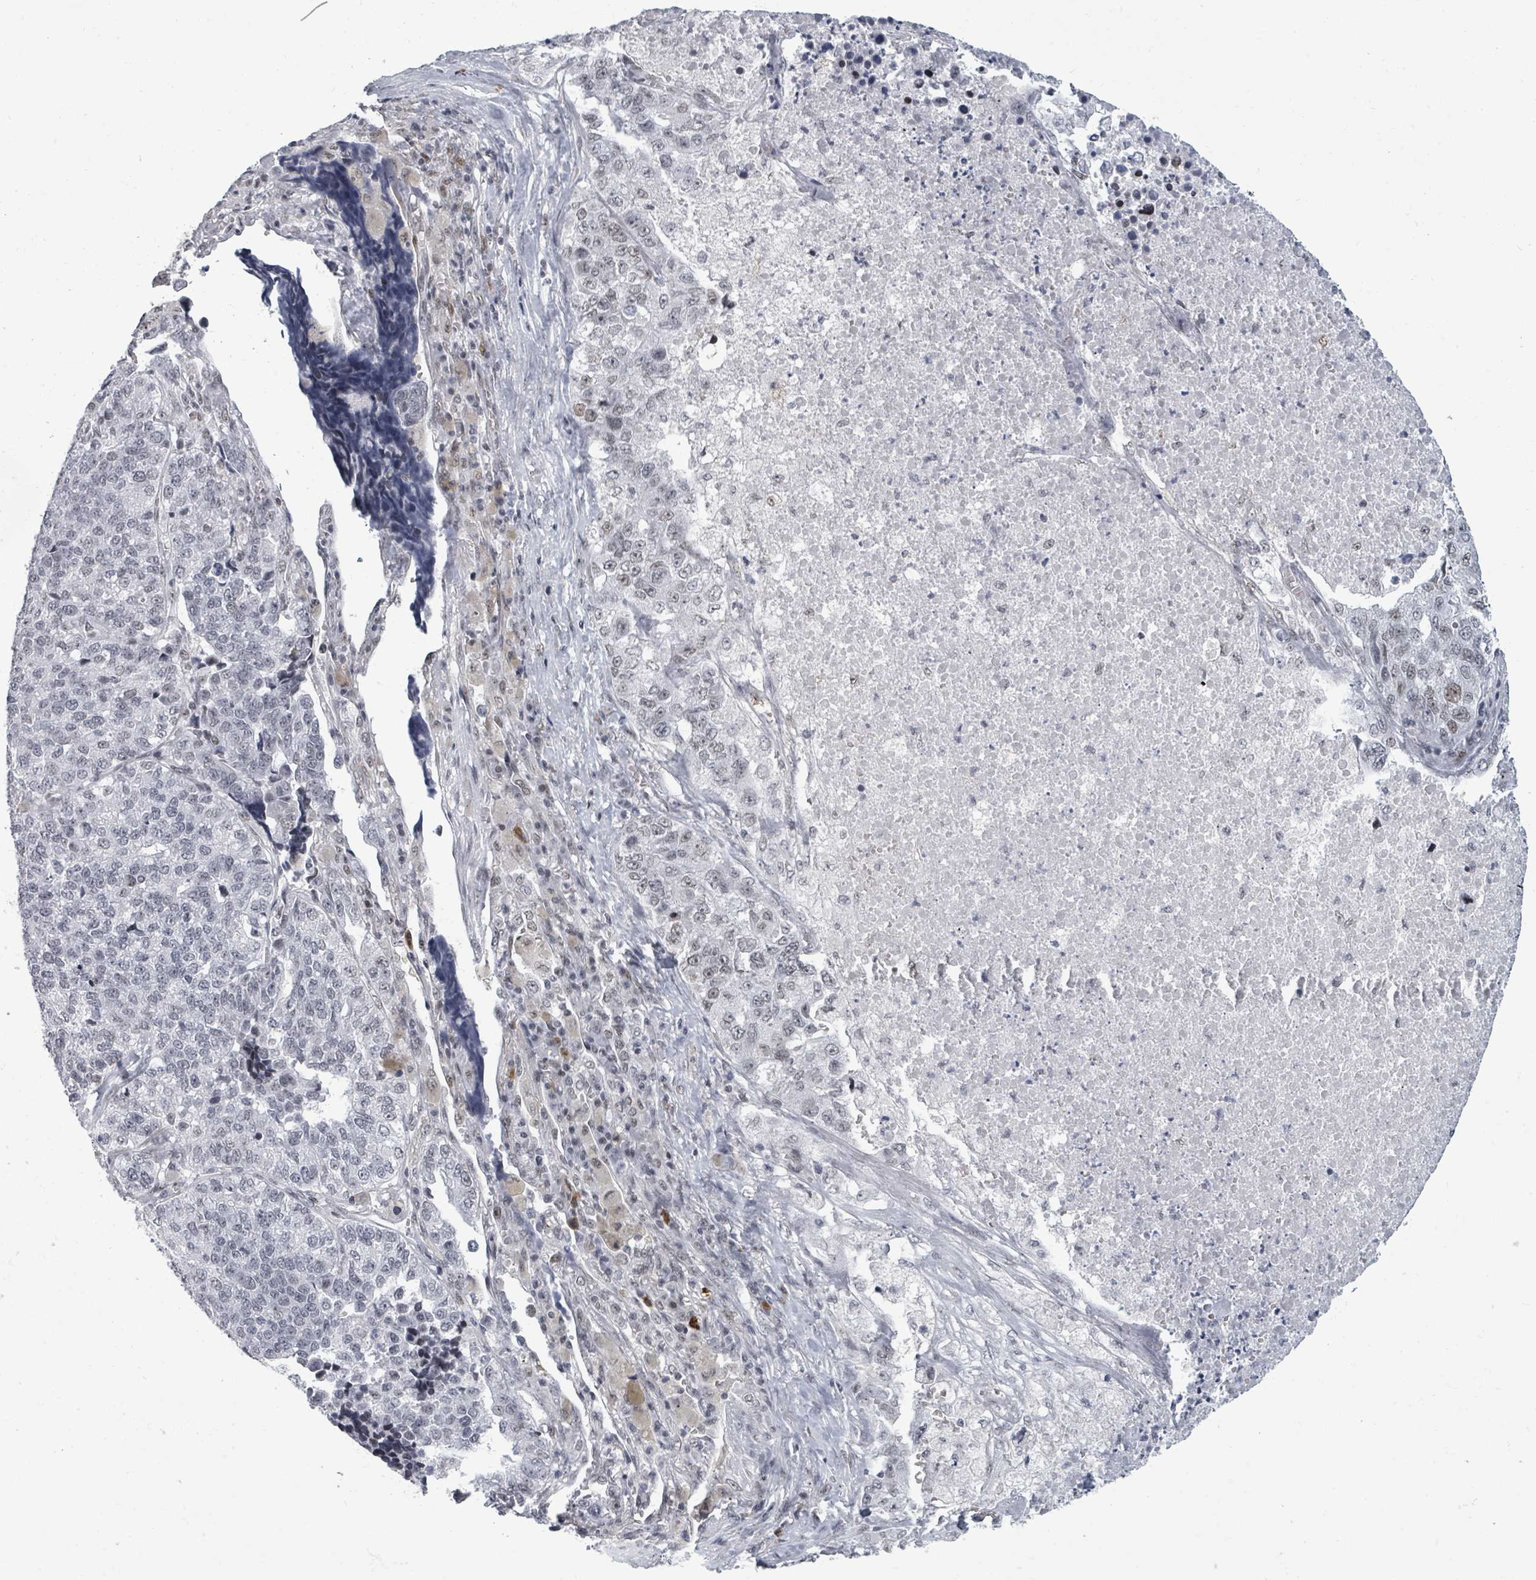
{"staining": {"intensity": "weak", "quantity": "<25%", "location": "nuclear"}, "tissue": "lung cancer", "cell_type": "Tumor cells", "image_type": "cancer", "snomed": [{"axis": "morphology", "description": "Adenocarcinoma, NOS"}, {"axis": "topography", "description": "Lung"}], "caption": "The micrograph shows no staining of tumor cells in lung cancer (adenocarcinoma).", "gene": "ERCC5", "patient": {"sex": "male", "age": 49}}